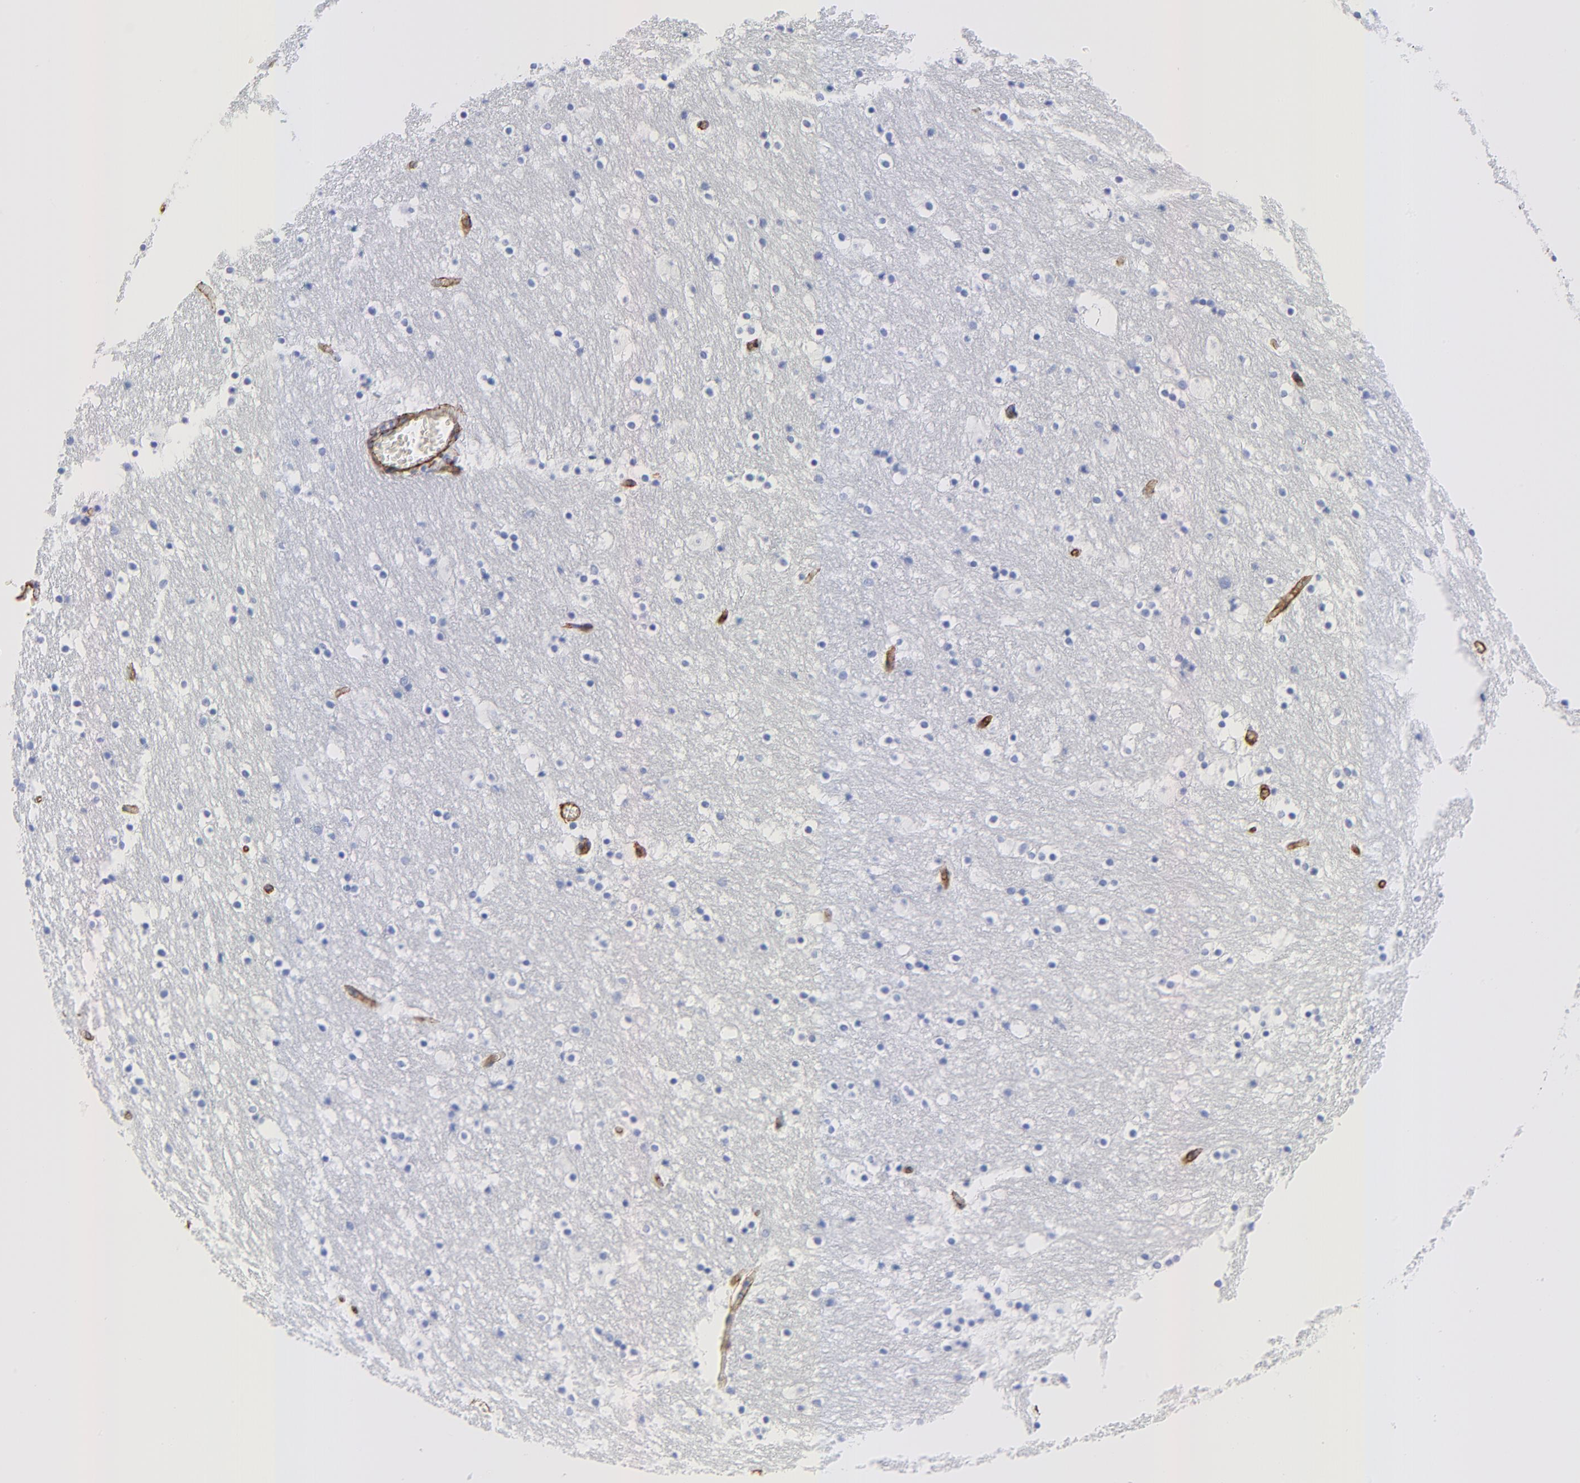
{"staining": {"intensity": "negative", "quantity": "none", "location": "none"}, "tissue": "caudate", "cell_type": "Glial cells", "image_type": "normal", "snomed": [{"axis": "morphology", "description": "Normal tissue, NOS"}, {"axis": "topography", "description": "Lateral ventricle wall"}], "caption": "High magnification brightfield microscopy of unremarkable caudate stained with DAB (3,3'-diaminobenzidine) (brown) and counterstained with hematoxylin (blue): glial cells show no significant positivity. Brightfield microscopy of IHC stained with DAB (3,3'-diaminobenzidine) (brown) and hematoxylin (blue), captured at high magnification.", "gene": "CAV1", "patient": {"sex": "male", "age": 45}}